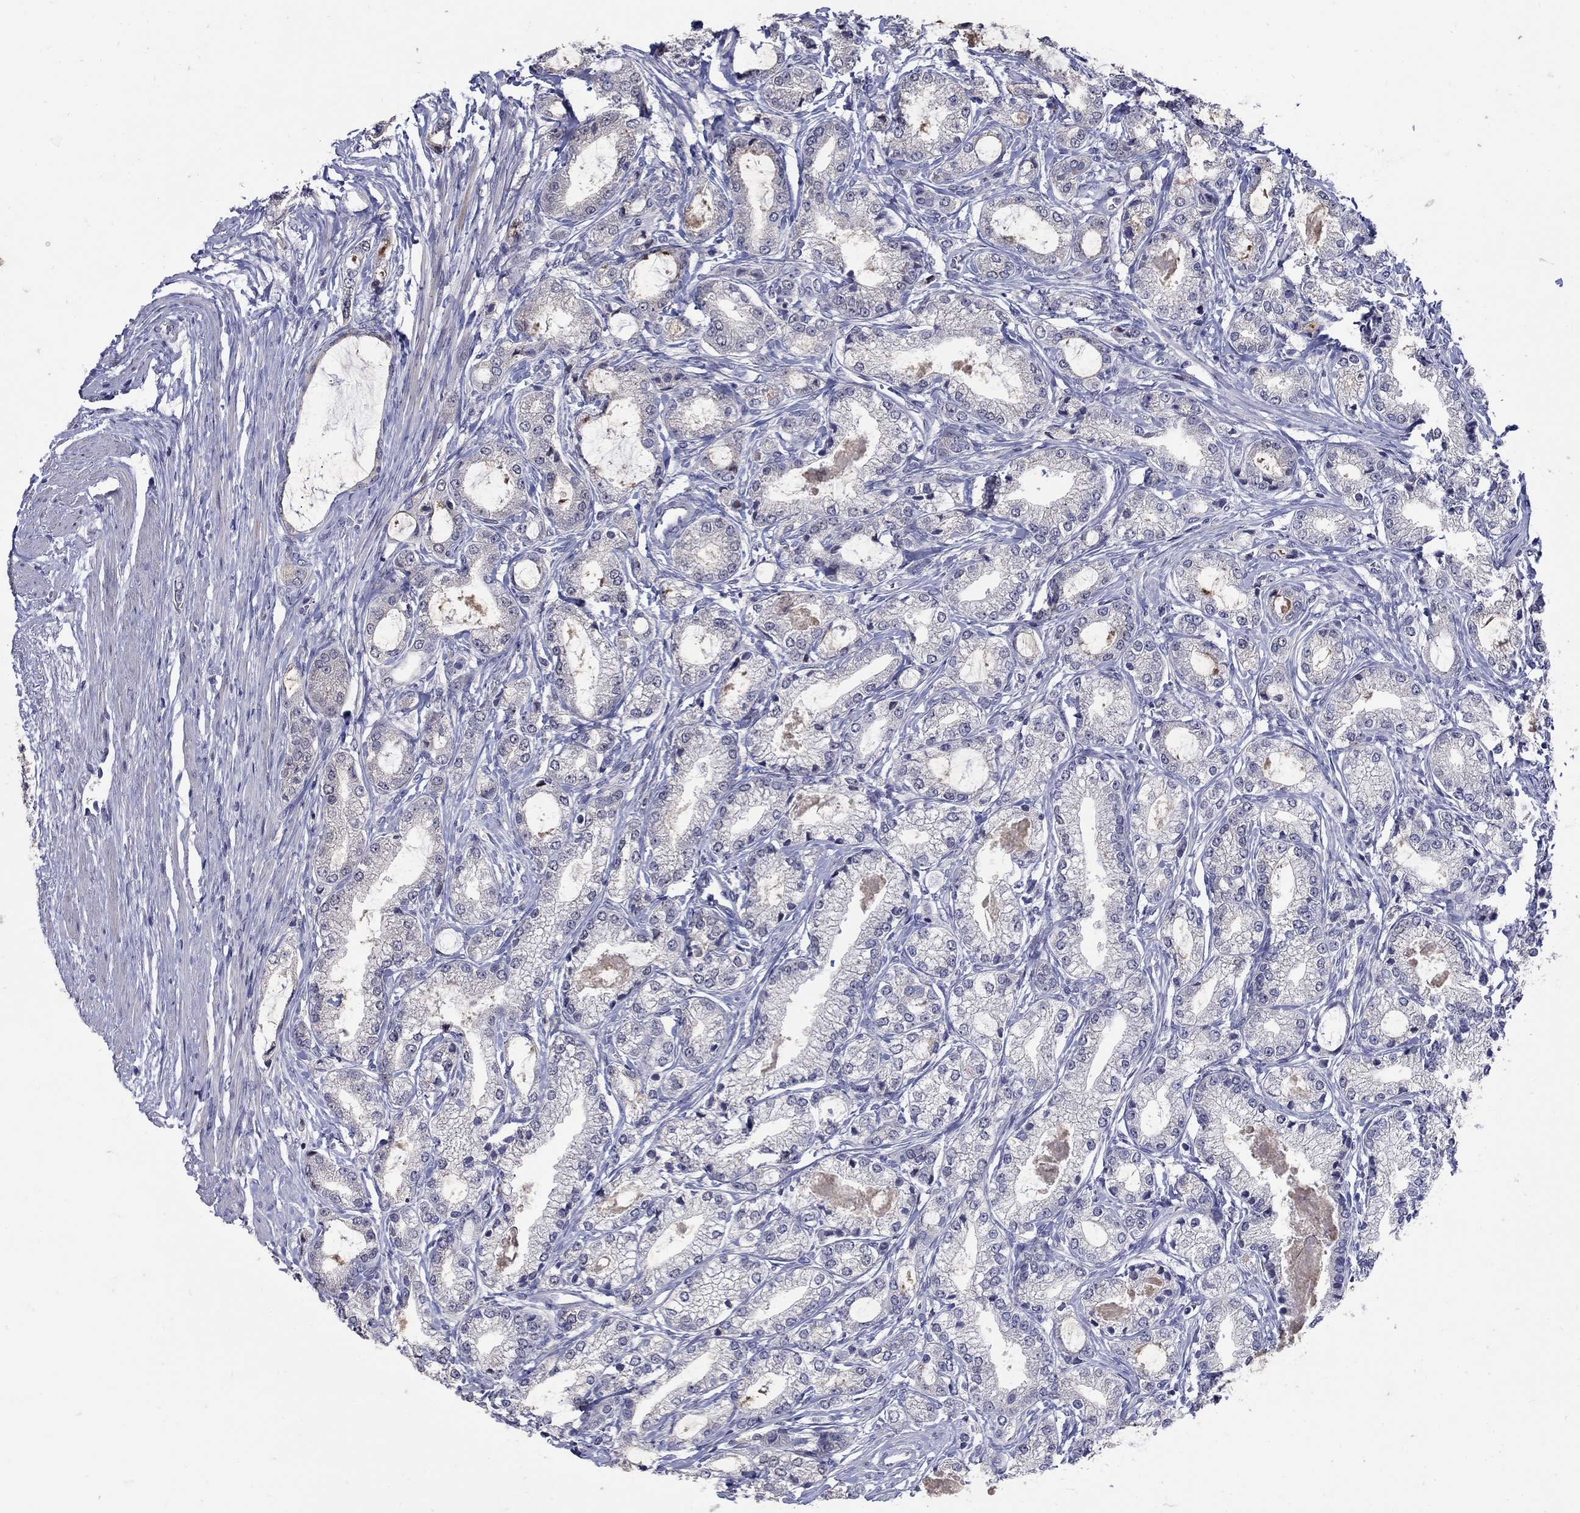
{"staining": {"intensity": "negative", "quantity": "none", "location": "none"}, "tissue": "prostate cancer", "cell_type": "Tumor cells", "image_type": "cancer", "snomed": [{"axis": "morphology", "description": "Adenocarcinoma, NOS"}, {"axis": "topography", "description": "Prostate and seminal vesicle, NOS"}, {"axis": "topography", "description": "Prostate"}], "caption": "DAB immunohistochemical staining of human prostate cancer (adenocarcinoma) shows no significant staining in tumor cells.", "gene": "CETN1", "patient": {"sex": "male", "age": 62}}